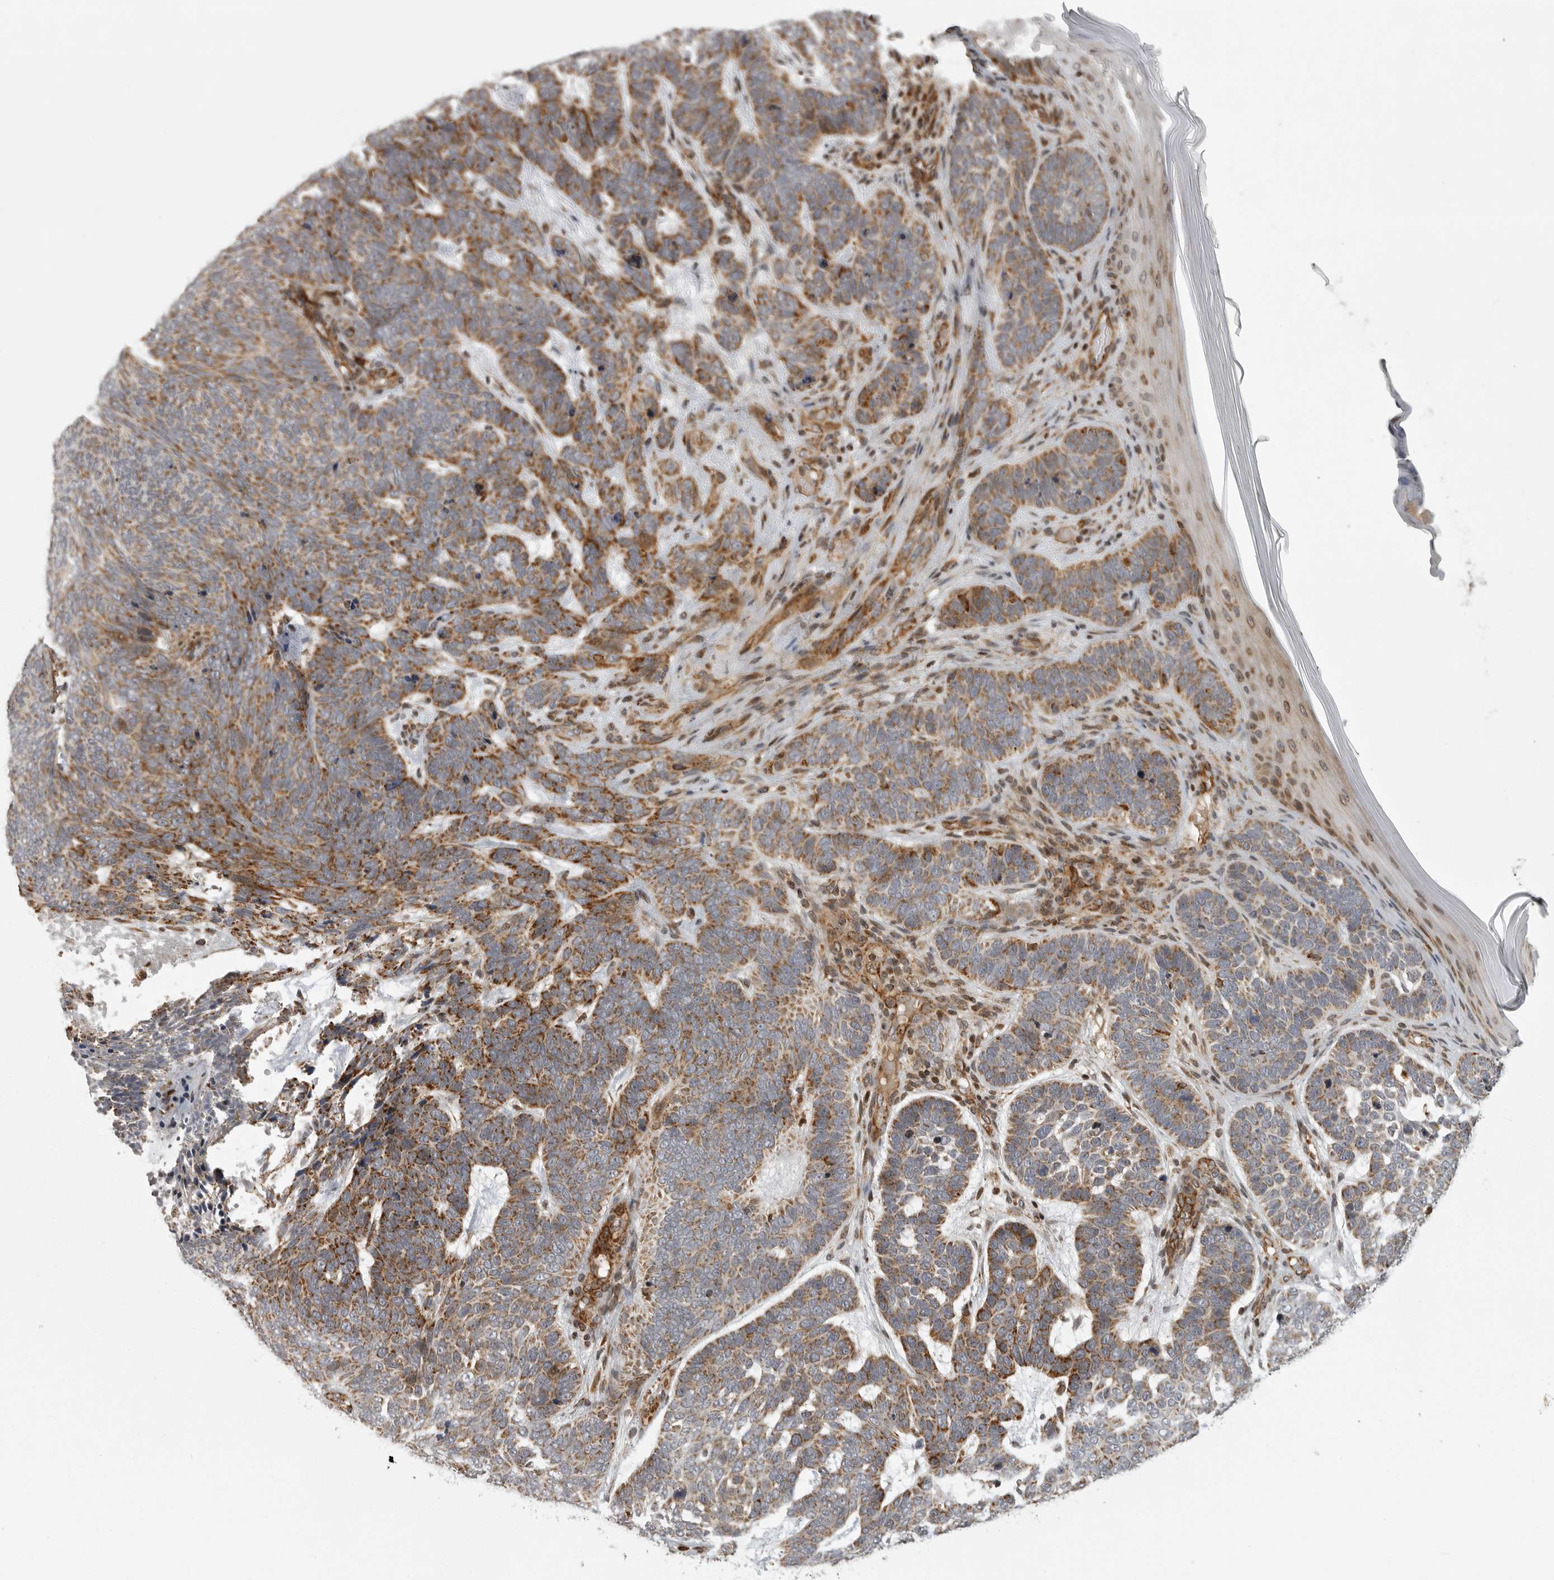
{"staining": {"intensity": "moderate", "quantity": ">75%", "location": "cytoplasmic/membranous"}, "tissue": "skin cancer", "cell_type": "Tumor cells", "image_type": "cancer", "snomed": [{"axis": "morphology", "description": "Basal cell carcinoma"}, {"axis": "topography", "description": "Skin"}], "caption": "IHC of human basal cell carcinoma (skin) shows medium levels of moderate cytoplasmic/membranous staining in approximately >75% of tumor cells.", "gene": "NARS2", "patient": {"sex": "female", "age": 85}}